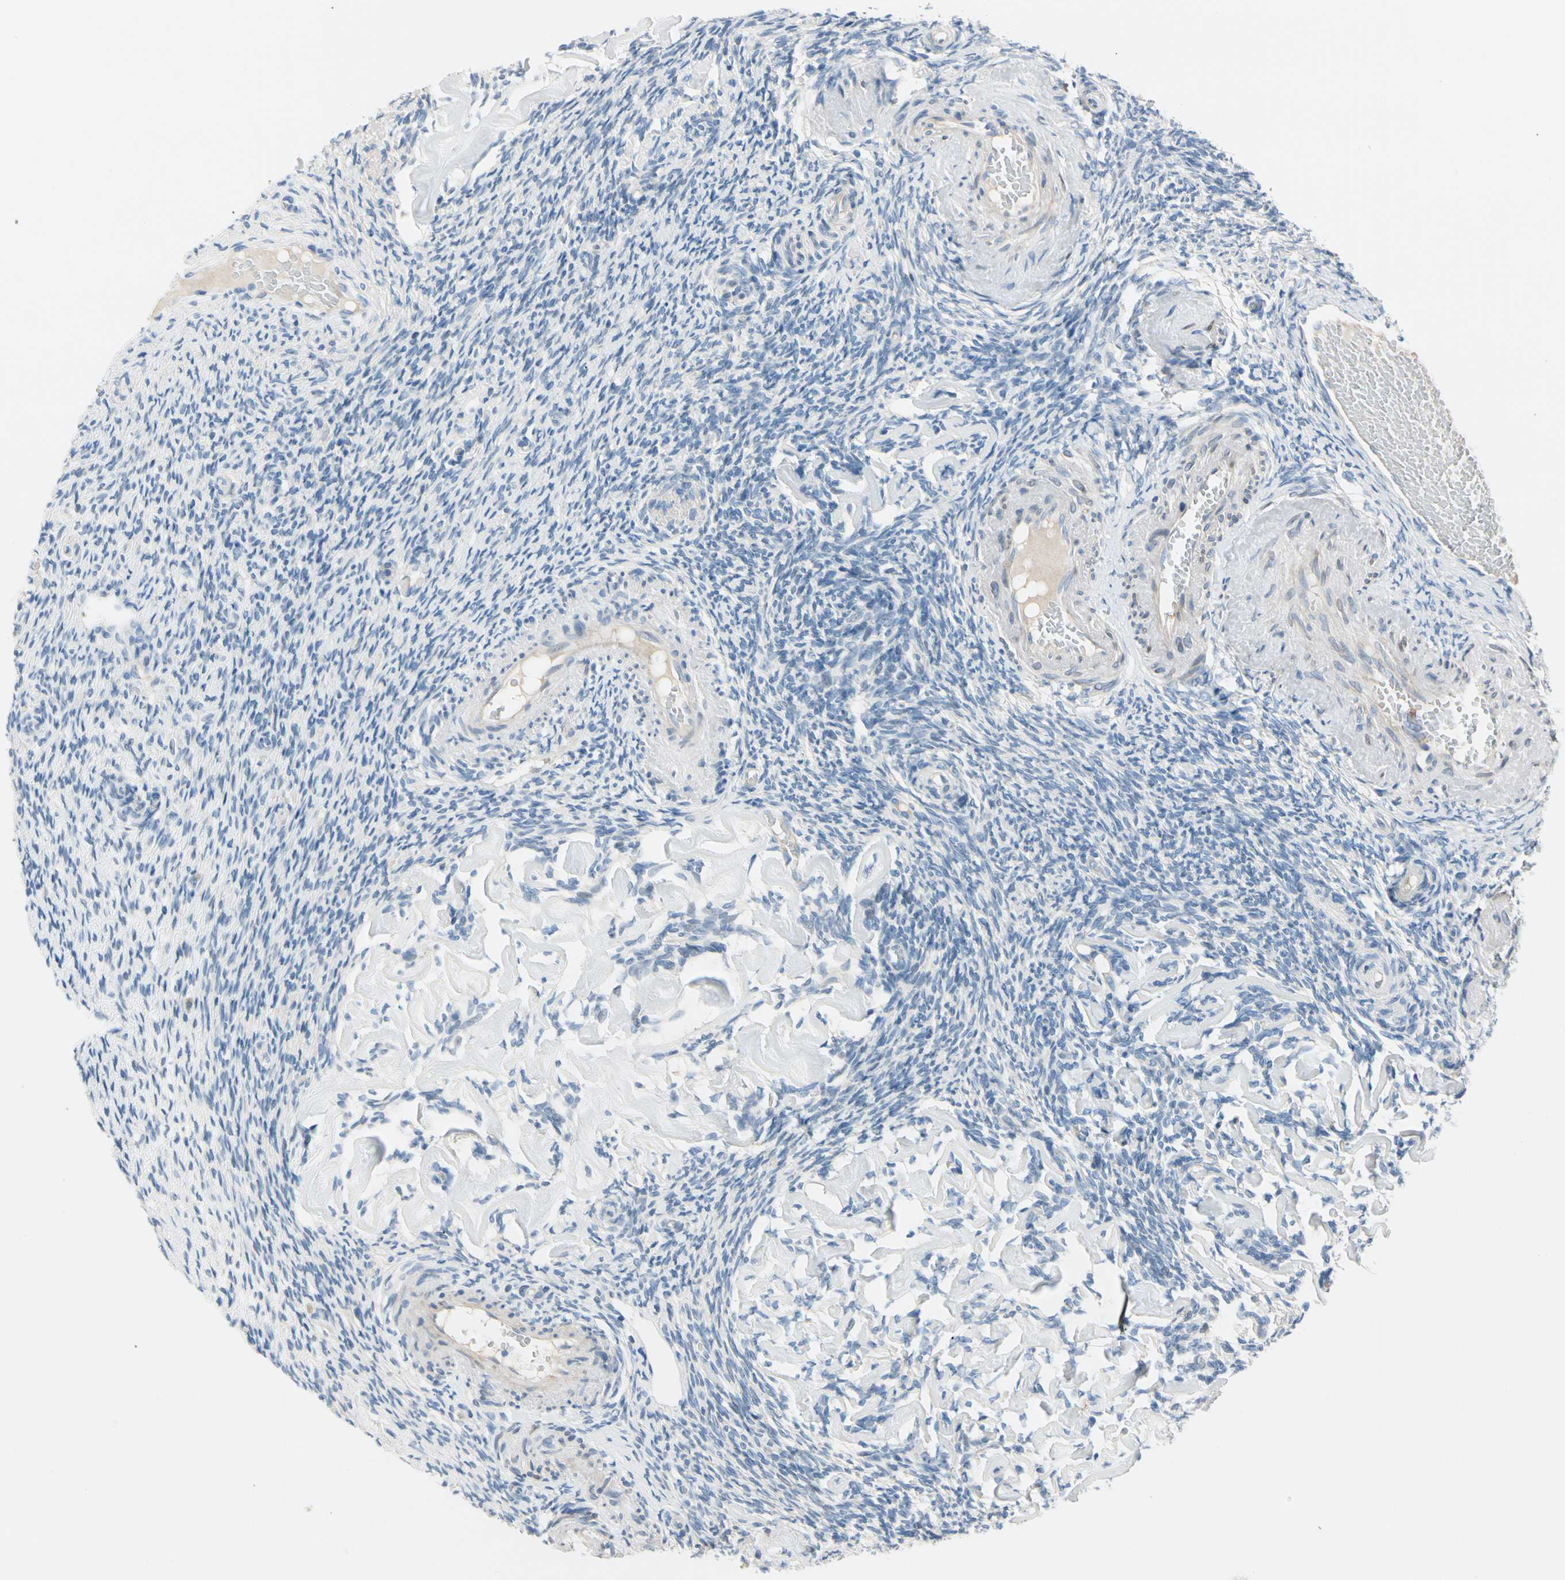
{"staining": {"intensity": "negative", "quantity": "none", "location": "none"}, "tissue": "ovary", "cell_type": "Follicle cells", "image_type": "normal", "snomed": [{"axis": "morphology", "description": "Normal tissue, NOS"}, {"axis": "topography", "description": "Ovary"}], "caption": "A histopathology image of human ovary is negative for staining in follicle cells. The staining is performed using DAB brown chromogen with nuclei counter-stained in using hematoxylin.", "gene": "TRAF5", "patient": {"sex": "female", "age": 60}}